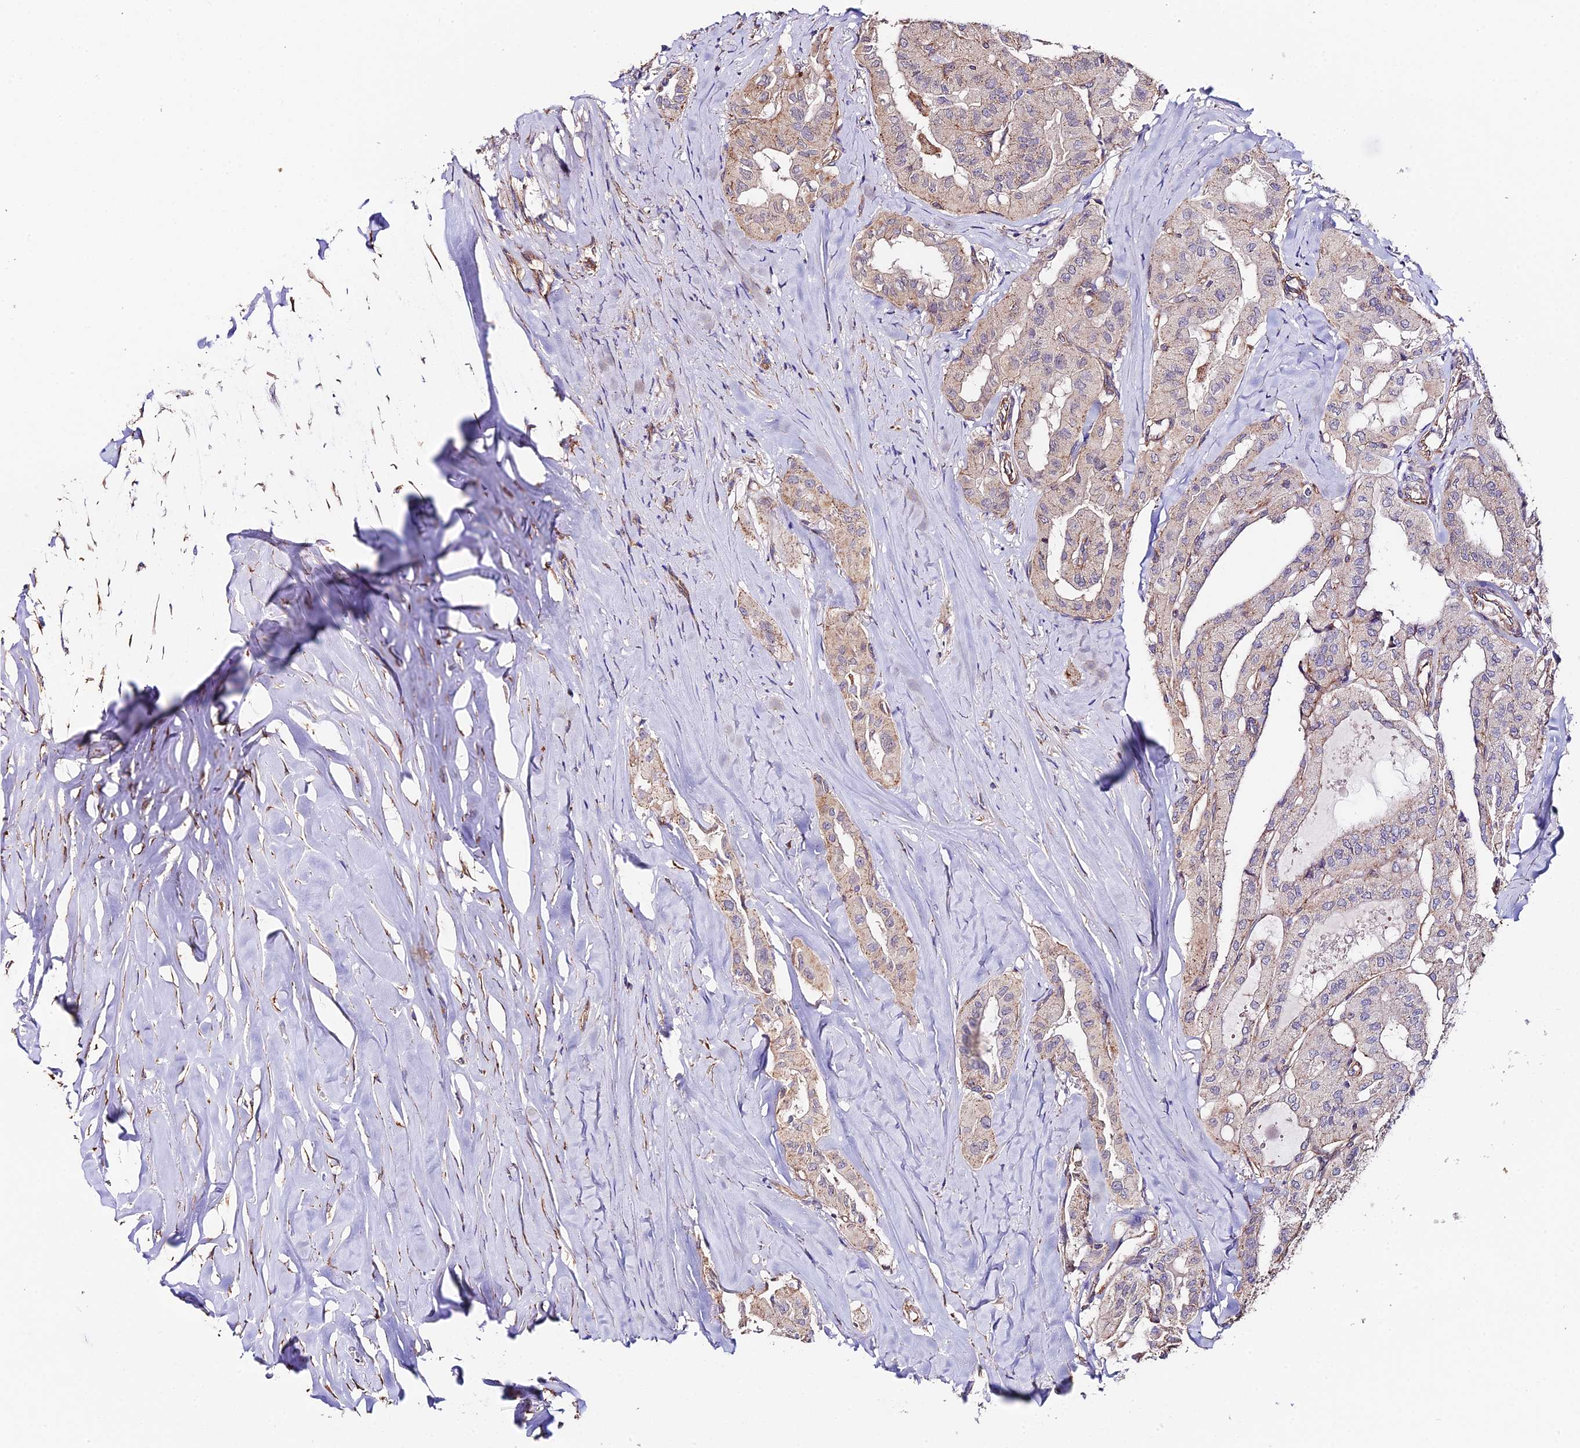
{"staining": {"intensity": "weak", "quantity": "<25%", "location": "cytoplasmic/membranous"}, "tissue": "thyroid cancer", "cell_type": "Tumor cells", "image_type": "cancer", "snomed": [{"axis": "morphology", "description": "Papillary adenocarcinoma, NOS"}, {"axis": "topography", "description": "Thyroid gland"}], "caption": "Papillary adenocarcinoma (thyroid) was stained to show a protein in brown. There is no significant staining in tumor cells.", "gene": "QRFP", "patient": {"sex": "female", "age": 59}}